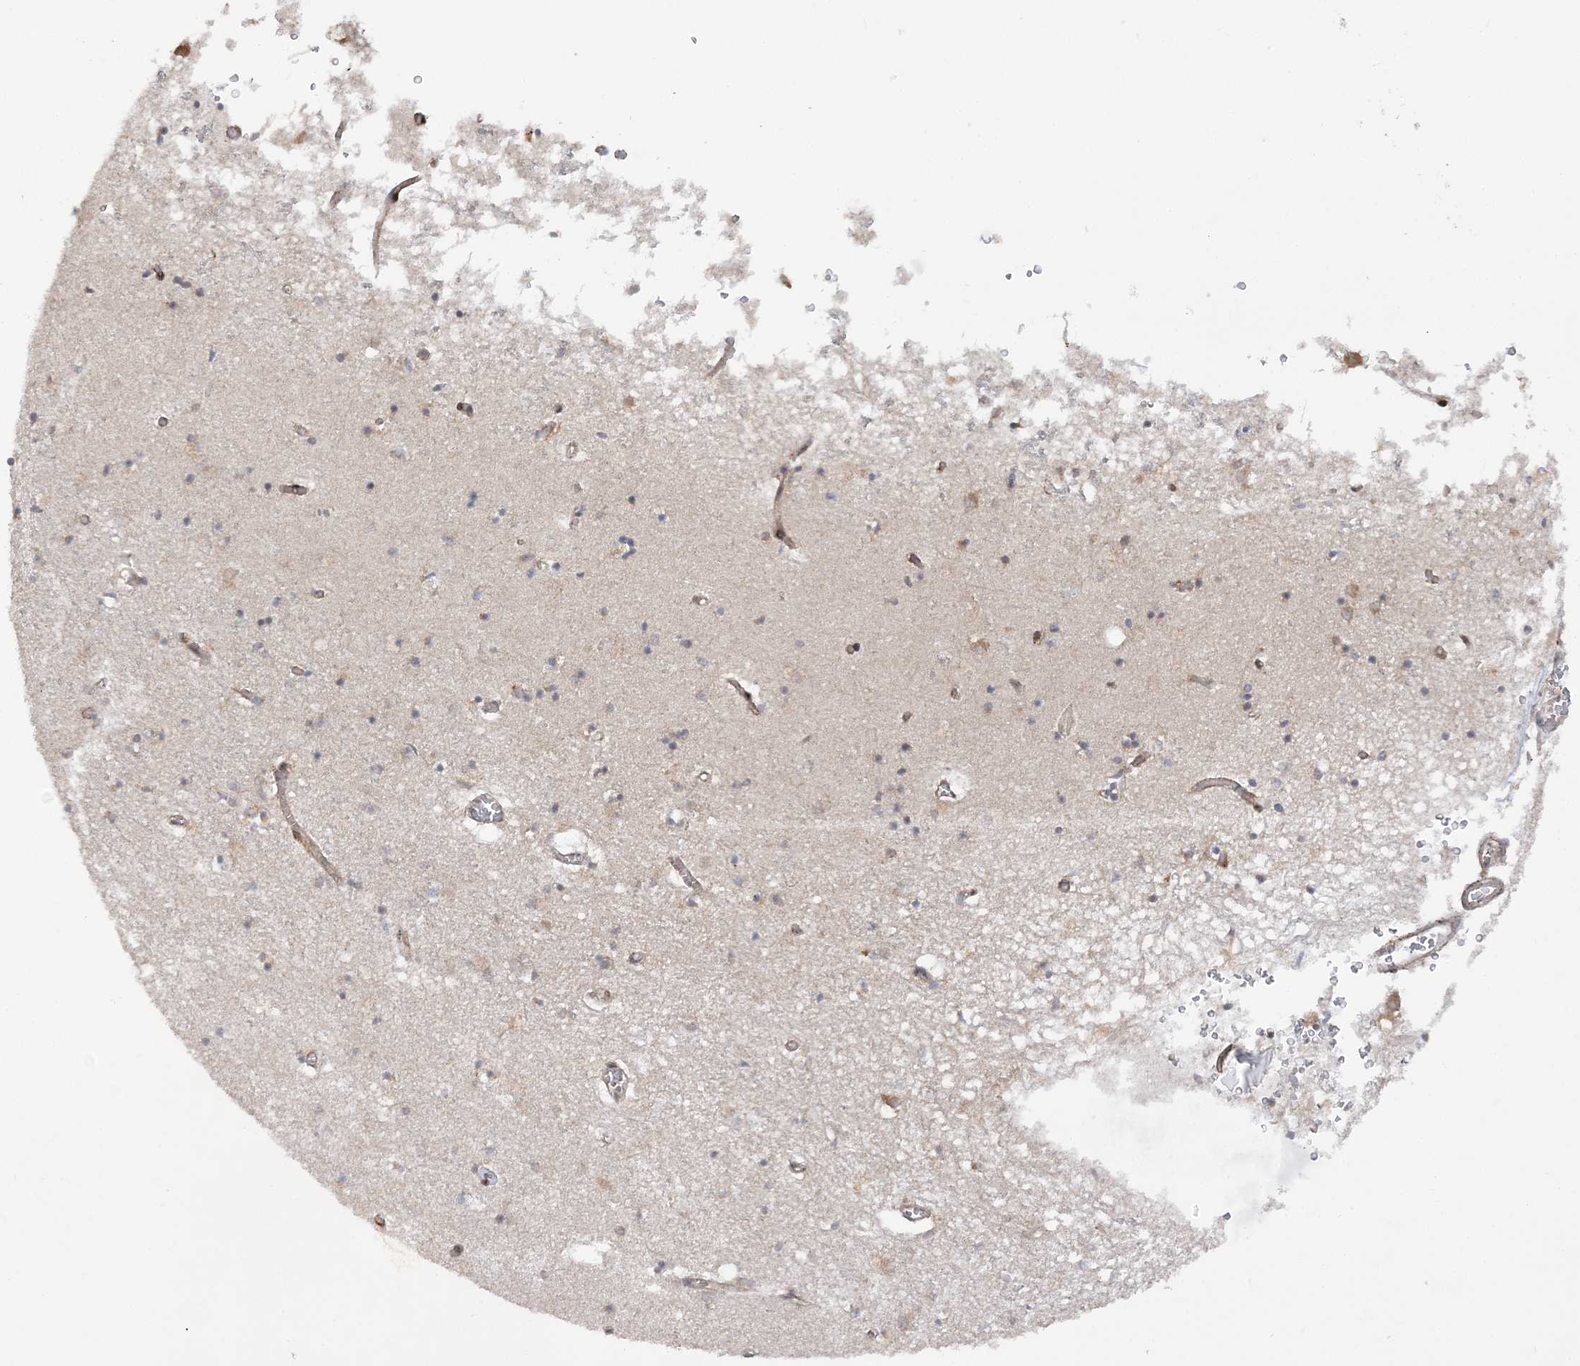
{"staining": {"intensity": "negative", "quantity": "none", "location": "none"}, "tissue": "hippocampus", "cell_type": "Glial cells", "image_type": "normal", "snomed": [{"axis": "morphology", "description": "Normal tissue, NOS"}, {"axis": "topography", "description": "Hippocampus"}], "caption": "IHC photomicrograph of normal hippocampus stained for a protein (brown), which displays no positivity in glial cells.", "gene": "MRPL47", "patient": {"sex": "male", "age": 70}}